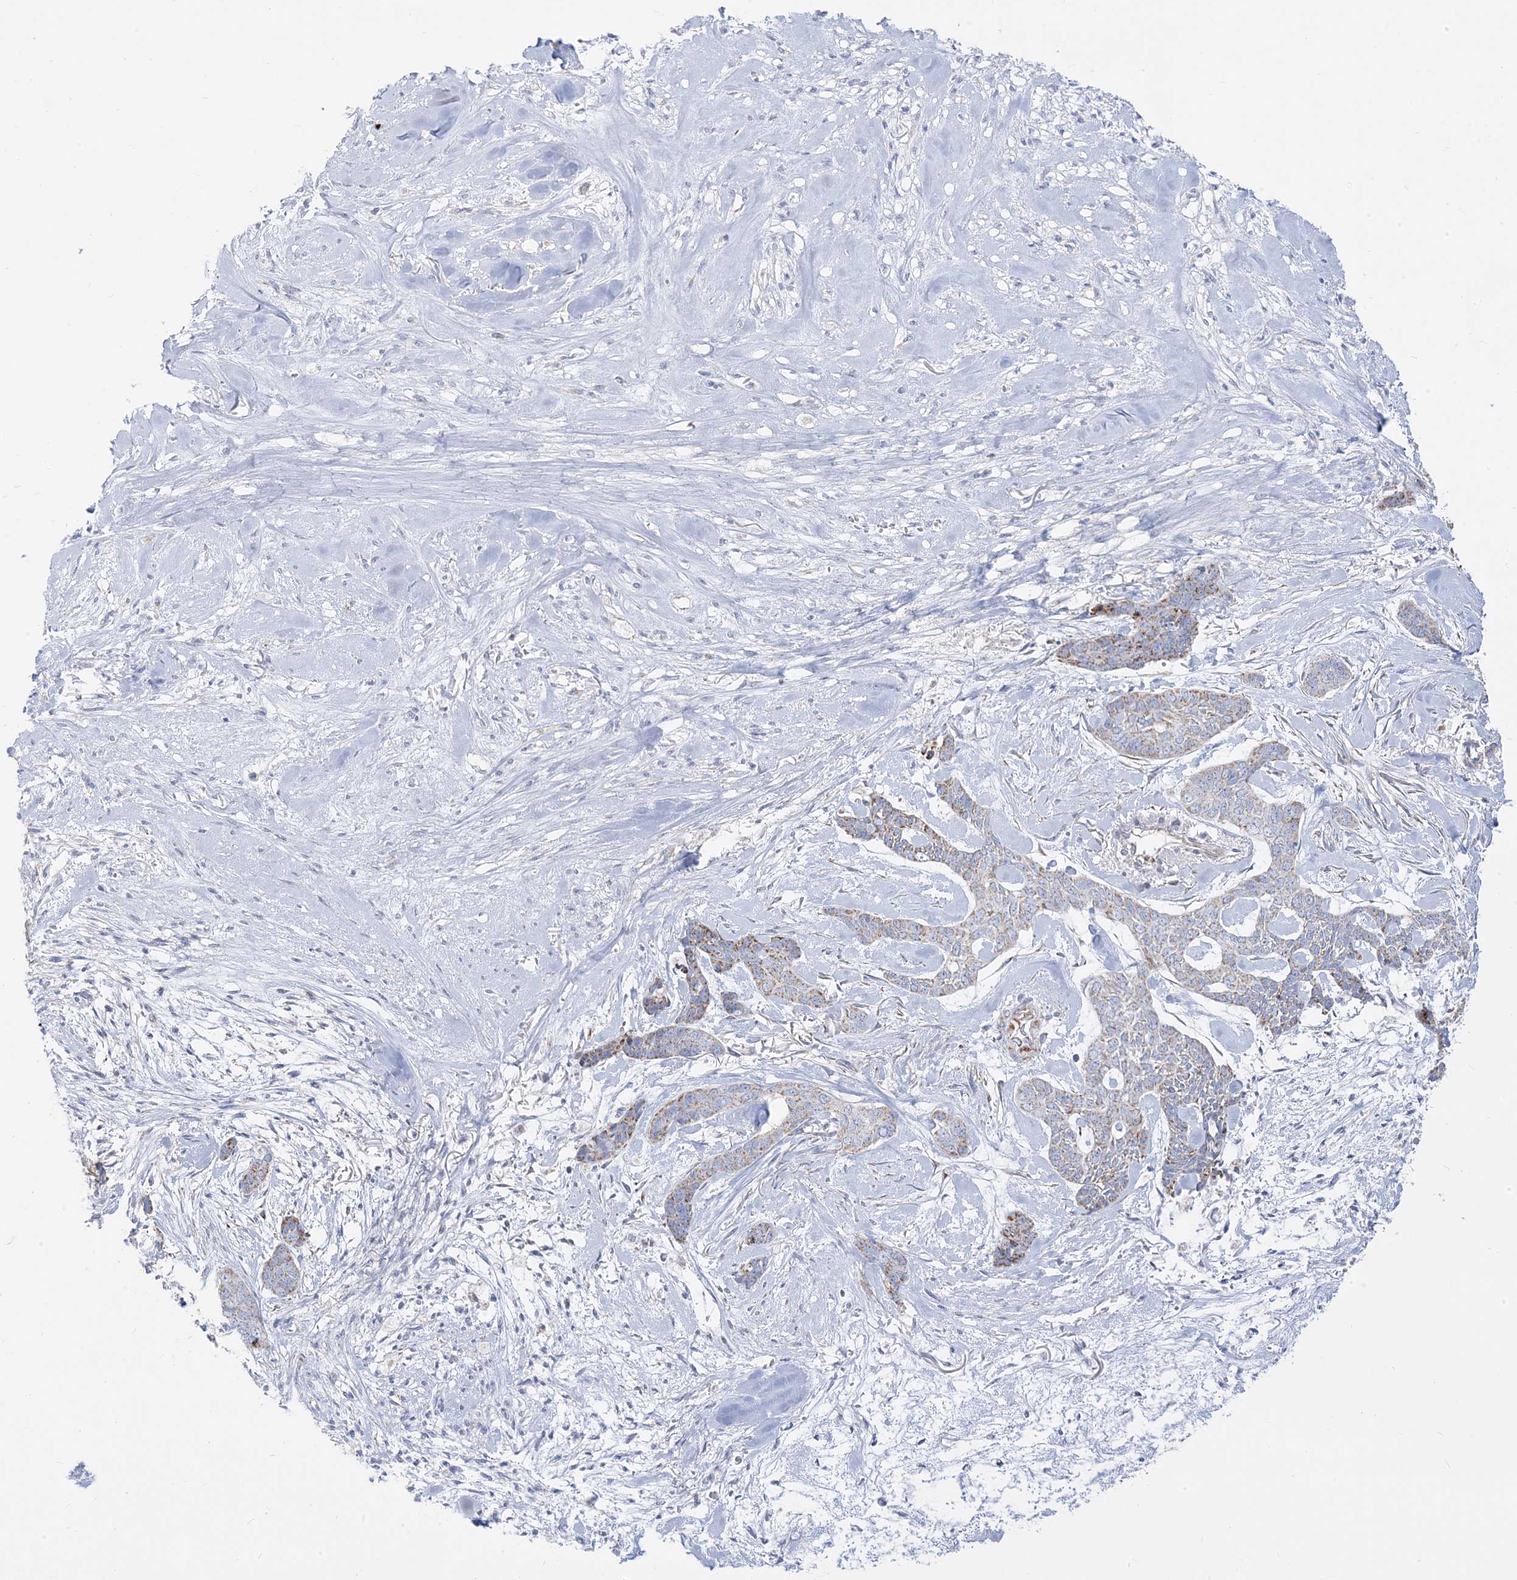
{"staining": {"intensity": "moderate", "quantity": "25%-75%", "location": "cytoplasmic/membranous"}, "tissue": "skin cancer", "cell_type": "Tumor cells", "image_type": "cancer", "snomed": [{"axis": "morphology", "description": "Basal cell carcinoma"}, {"axis": "topography", "description": "Skin"}], "caption": "Moderate cytoplasmic/membranous protein staining is identified in about 25%-75% of tumor cells in skin basal cell carcinoma. (Stains: DAB (3,3'-diaminobenzidine) in brown, nuclei in blue, Microscopy: brightfield microscopy at high magnification).", "gene": "PCCB", "patient": {"sex": "female", "age": 64}}